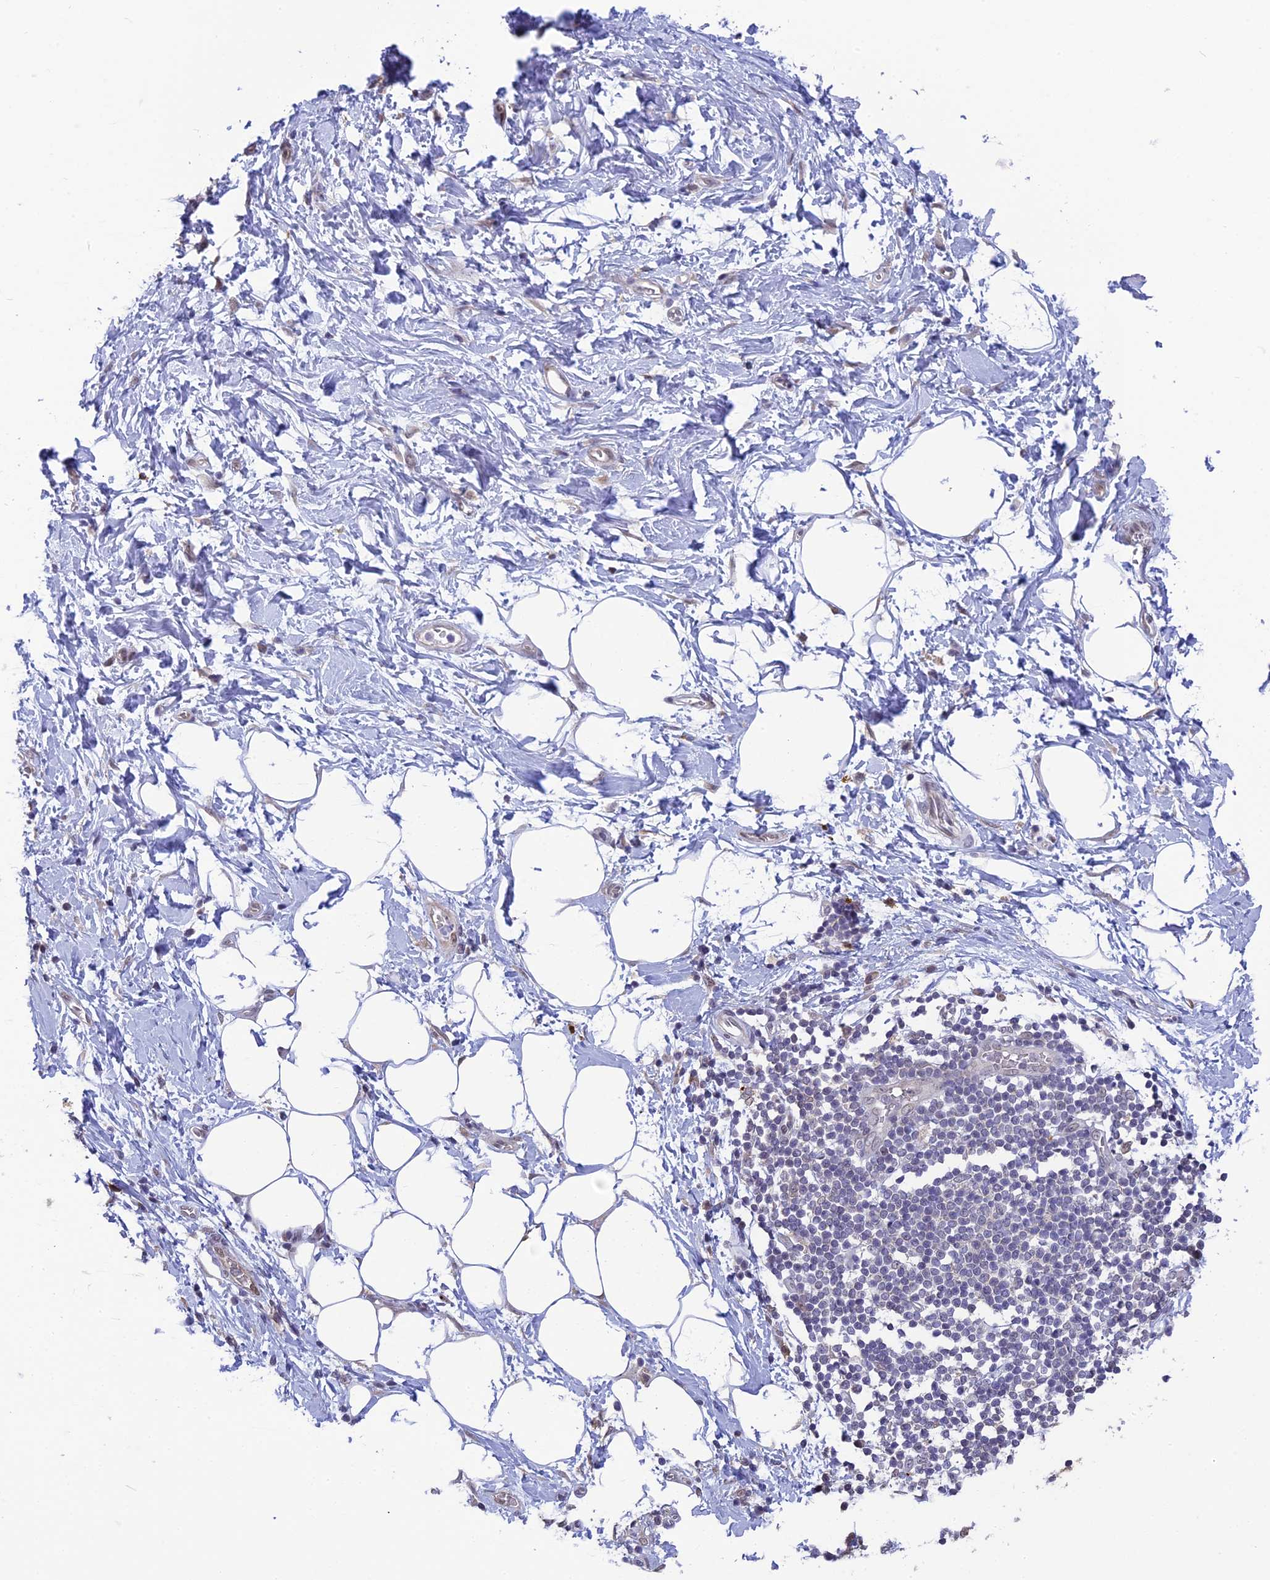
{"staining": {"intensity": "negative", "quantity": "none", "location": "none"}, "tissue": "adipose tissue", "cell_type": "Adipocytes", "image_type": "normal", "snomed": [{"axis": "morphology", "description": "Normal tissue, NOS"}, {"axis": "morphology", "description": "Adenocarcinoma, NOS"}, {"axis": "topography", "description": "Pancreas"}, {"axis": "topography", "description": "Peripheral nerve tissue"}], "caption": "A high-resolution histopathology image shows immunohistochemistry (IHC) staining of normal adipose tissue, which reveals no significant expression in adipocytes. (IHC, brightfield microscopy, high magnification).", "gene": "KCTD14", "patient": {"sex": "male", "age": 59}}